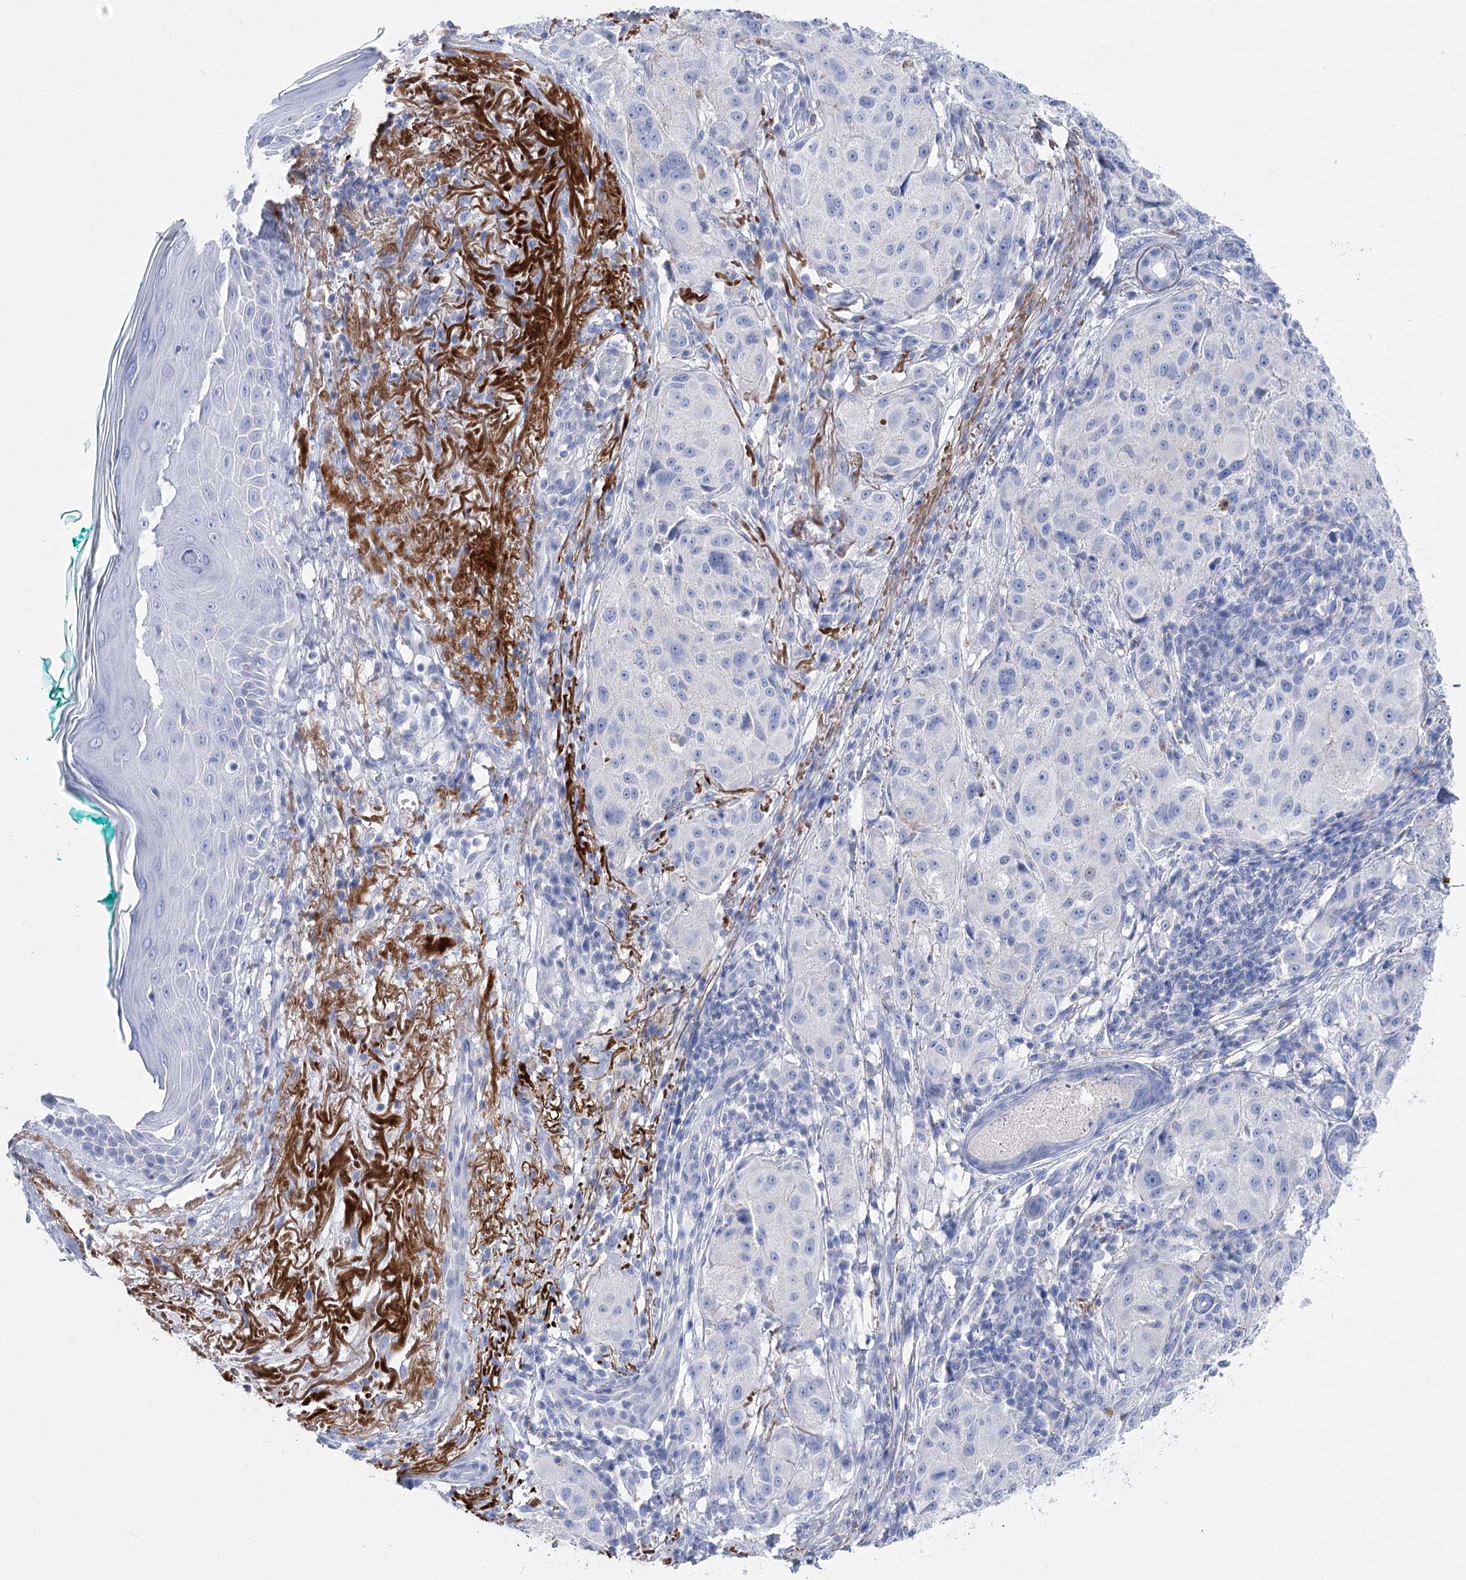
{"staining": {"intensity": "negative", "quantity": "none", "location": "none"}, "tissue": "melanoma", "cell_type": "Tumor cells", "image_type": "cancer", "snomed": [{"axis": "morphology", "description": "Necrosis, NOS"}, {"axis": "morphology", "description": "Malignant melanoma, NOS"}, {"axis": "topography", "description": "Skin"}], "caption": "Malignant melanoma stained for a protein using IHC reveals no positivity tumor cells.", "gene": "PCDHA1", "patient": {"sex": "female", "age": 87}}